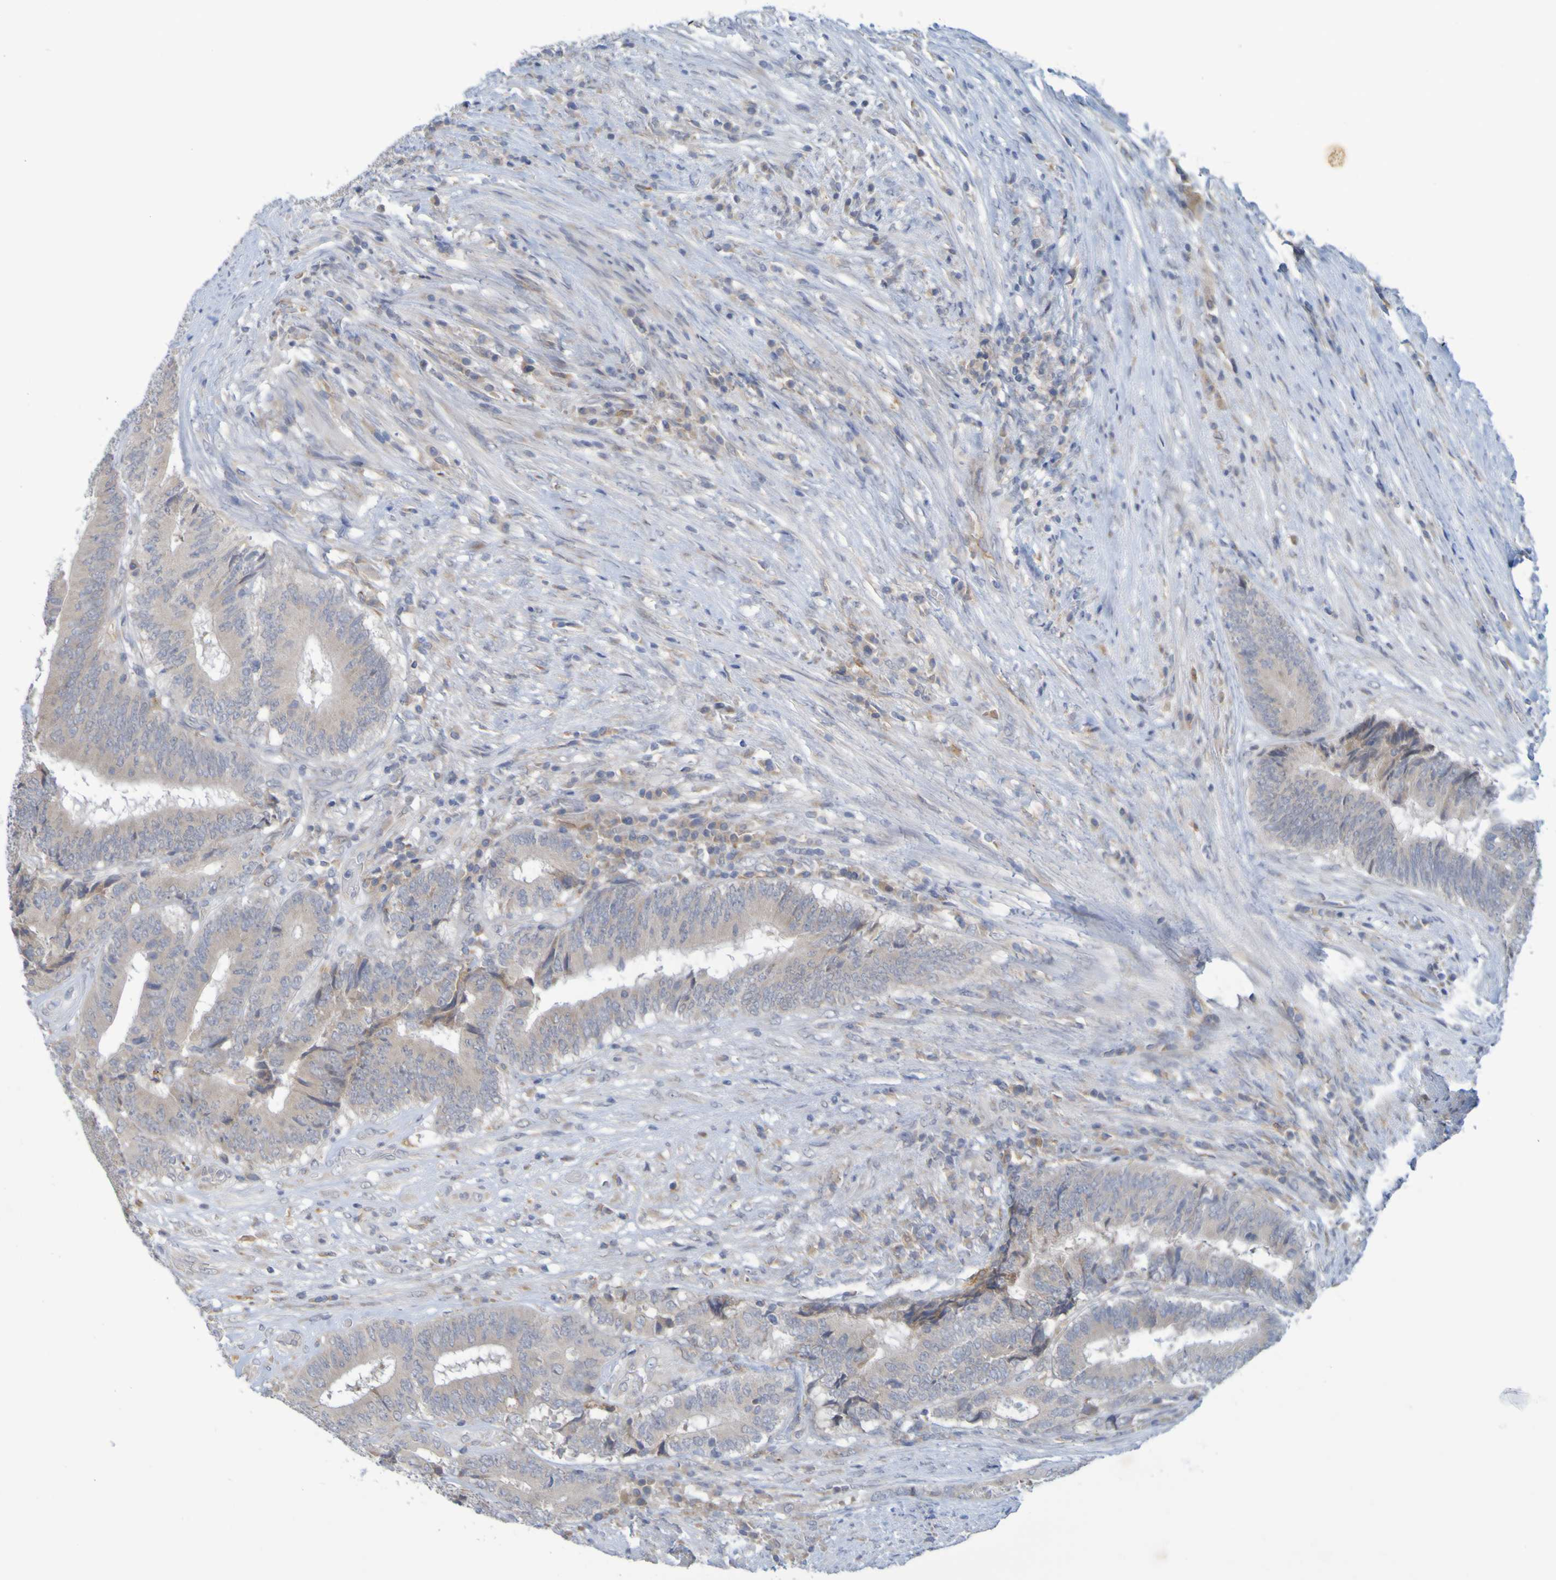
{"staining": {"intensity": "weak", "quantity": ">75%", "location": "cytoplasmic/membranous"}, "tissue": "colorectal cancer", "cell_type": "Tumor cells", "image_type": "cancer", "snomed": [{"axis": "morphology", "description": "Adenocarcinoma, NOS"}, {"axis": "topography", "description": "Rectum"}], "caption": "The micrograph displays staining of colorectal cancer (adenocarcinoma), revealing weak cytoplasmic/membranous protein positivity (brown color) within tumor cells.", "gene": "LILRB5", "patient": {"sex": "male", "age": 72}}